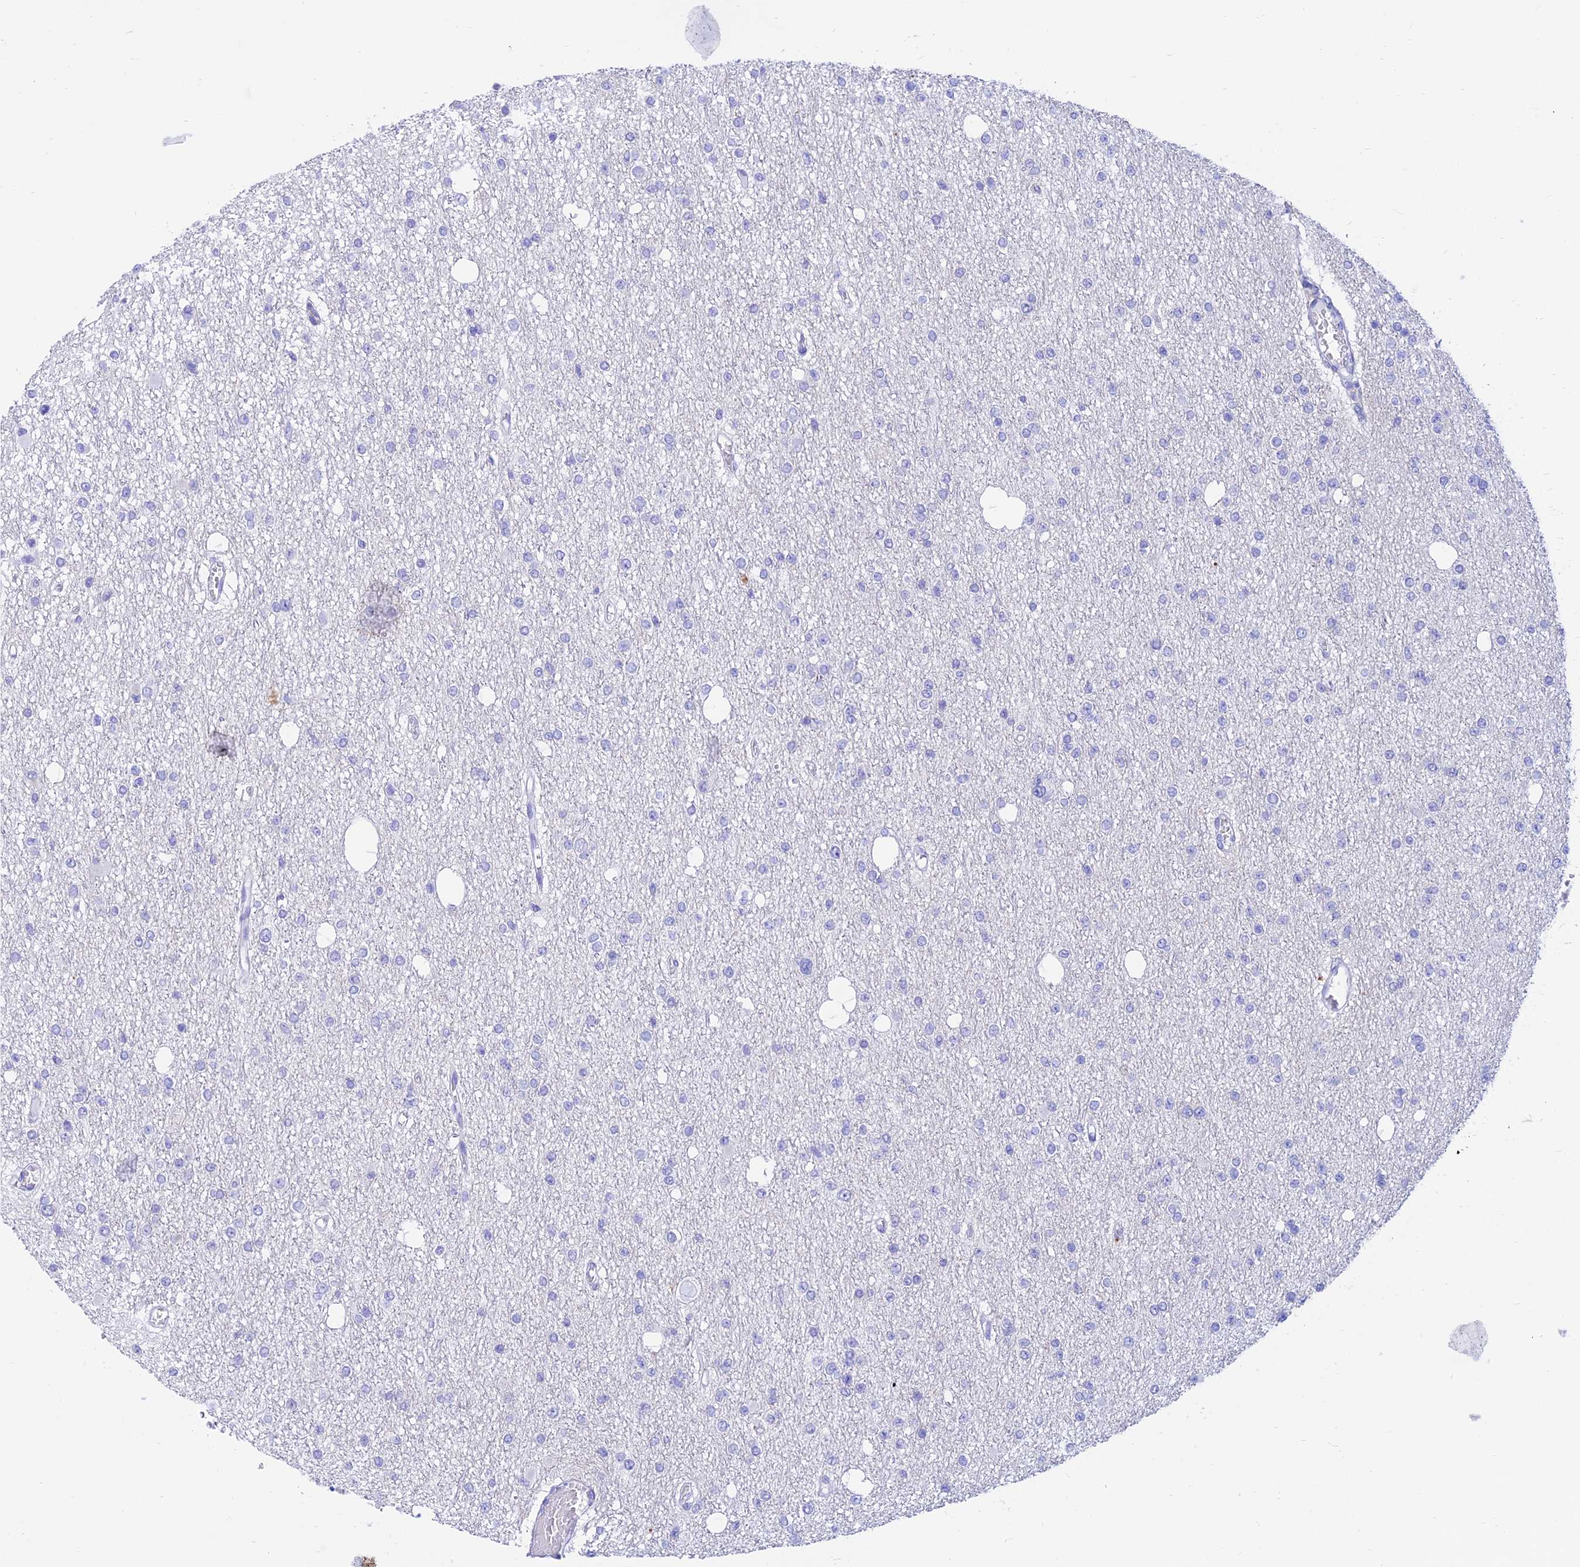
{"staining": {"intensity": "negative", "quantity": "none", "location": "none"}, "tissue": "glioma", "cell_type": "Tumor cells", "image_type": "cancer", "snomed": [{"axis": "morphology", "description": "Glioma, malignant, Low grade"}, {"axis": "topography", "description": "Brain"}], "caption": "Immunohistochemistry micrograph of neoplastic tissue: glioma stained with DAB reveals no significant protein expression in tumor cells.", "gene": "PRNP", "patient": {"sex": "female", "age": 22}}